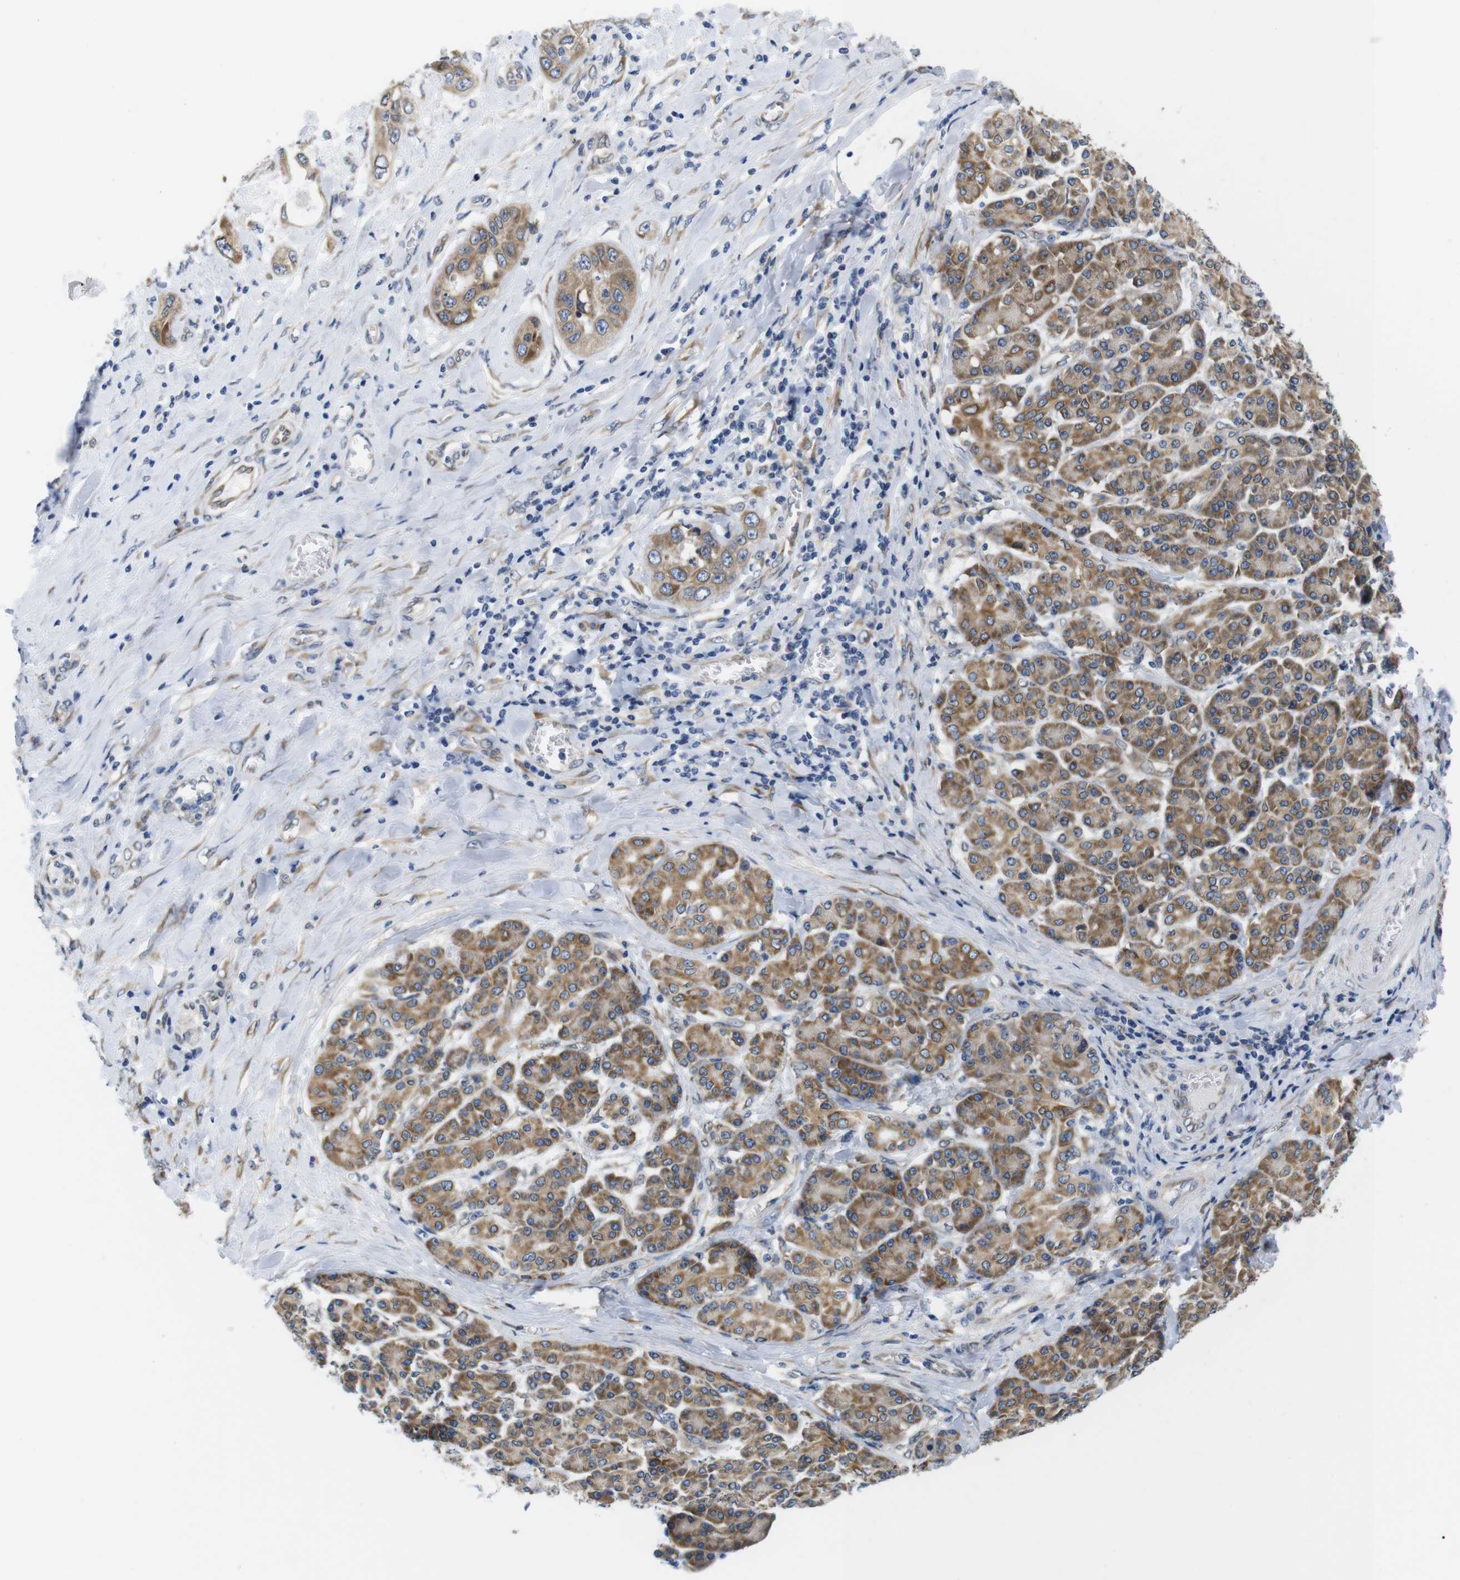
{"staining": {"intensity": "moderate", "quantity": ">75%", "location": "cytoplasmic/membranous"}, "tissue": "pancreatic cancer", "cell_type": "Tumor cells", "image_type": "cancer", "snomed": [{"axis": "morphology", "description": "Adenocarcinoma, NOS"}, {"axis": "topography", "description": "Pancreas"}], "caption": "Tumor cells show medium levels of moderate cytoplasmic/membranous staining in about >75% of cells in human adenocarcinoma (pancreatic). (Stains: DAB (3,3'-diaminobenzidine) in brown, nuclei in blue, Microscopy: brightfield microscopy at high magnification).", "gene": "HACD3", "patient": {"sex": "female", "age": 70}}